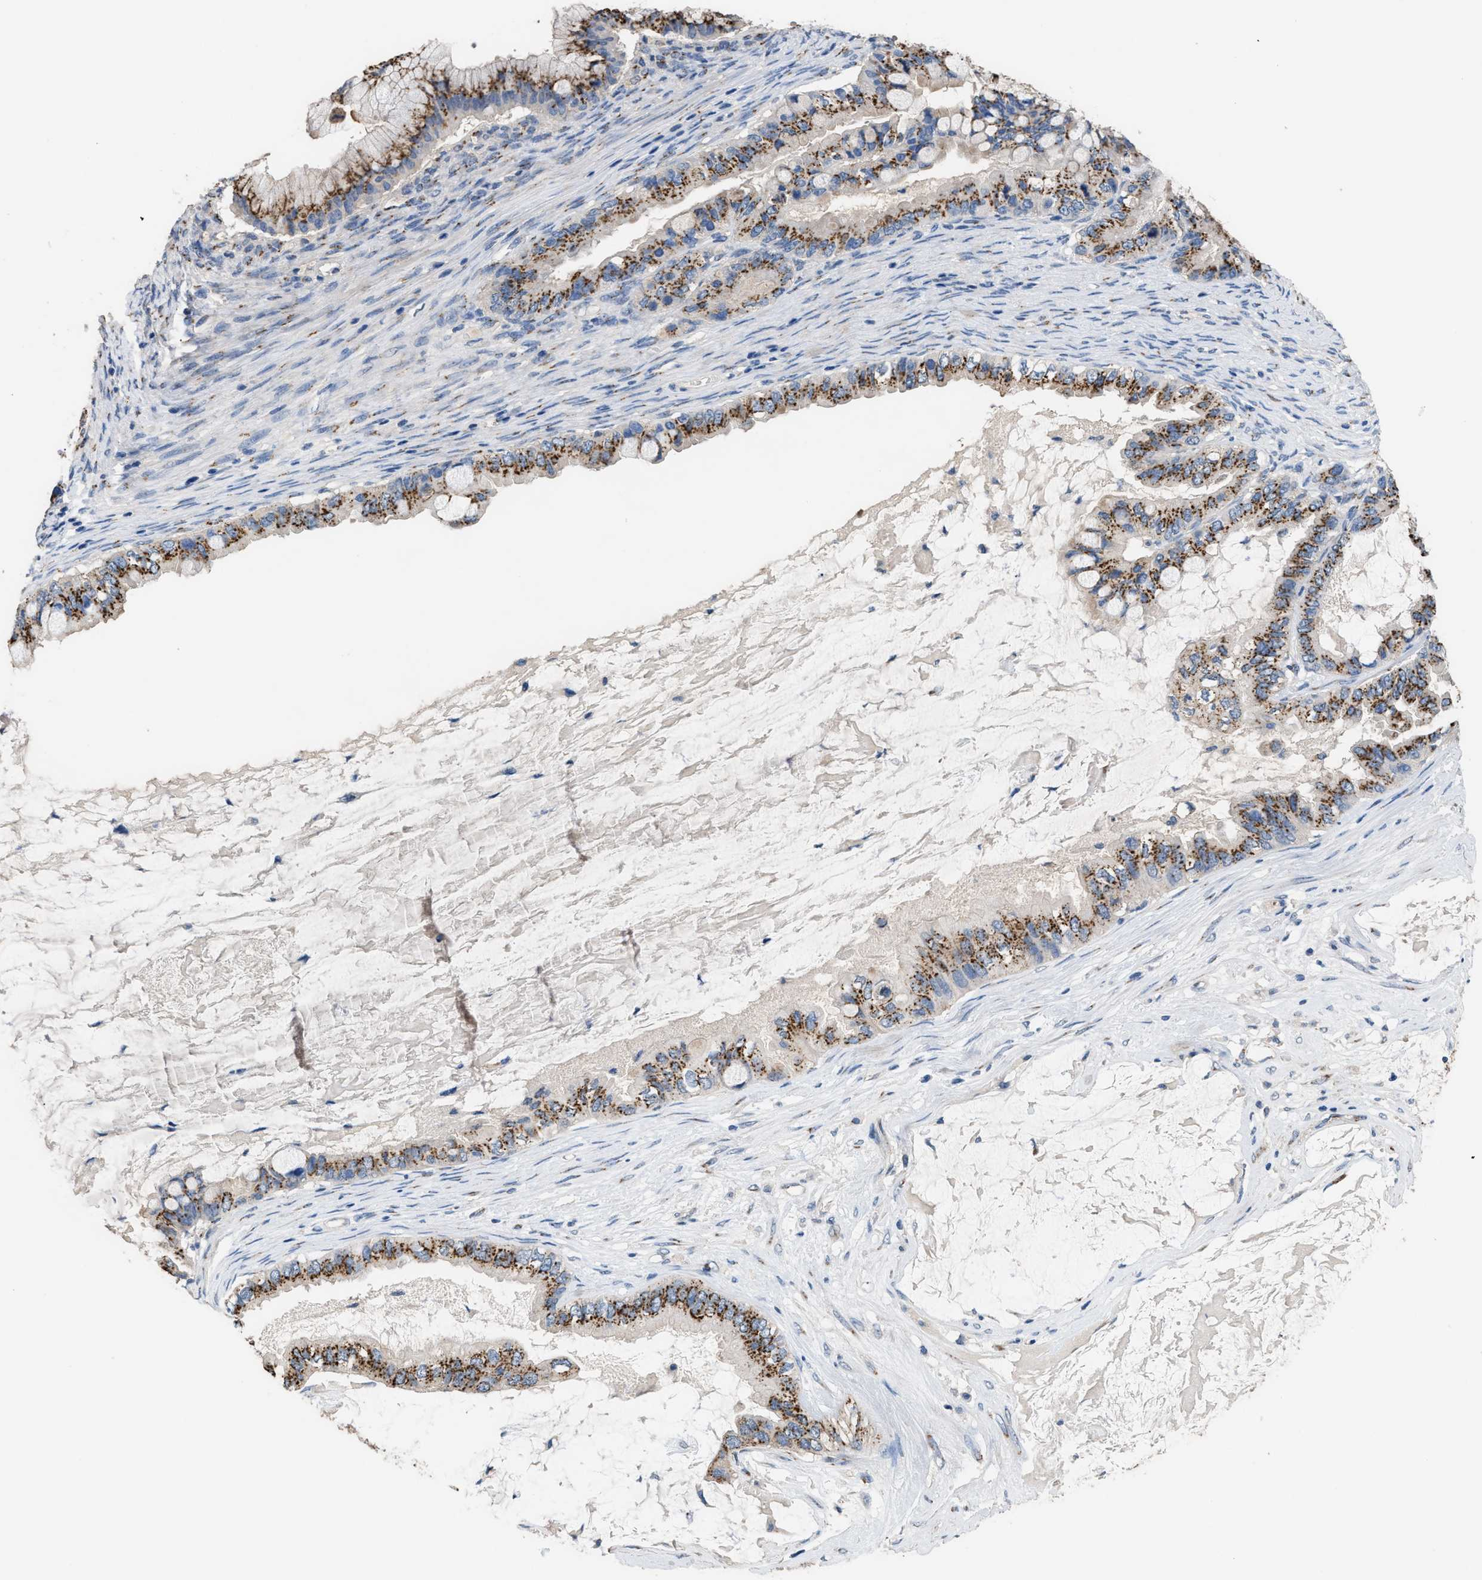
{"staining": {"intensity": "strong", "quantity": ">75%", "location": "cytoplasmic/membranous"}, "tissue": "ovarian cancer", "cell_type": "Tumor cells", "image_type": "cancer", "snomed": [{"axis": "morphology", "description": "Cystadenocarcinoma, mucinous, NOS"}, {"axis": "topography", "description": "Ovary"}], "caption": "Mucinous cystadenocarcinoma (ovarian) stained with immunohistochemistry (IHC) displays strong cytoplasmic/membranous staining in approximately >75% of tumor cells. (IHC, brightfield microscopy, high magnification).", "gene": "GOLM1", "patient": {"sex": "female", "age": 80}}